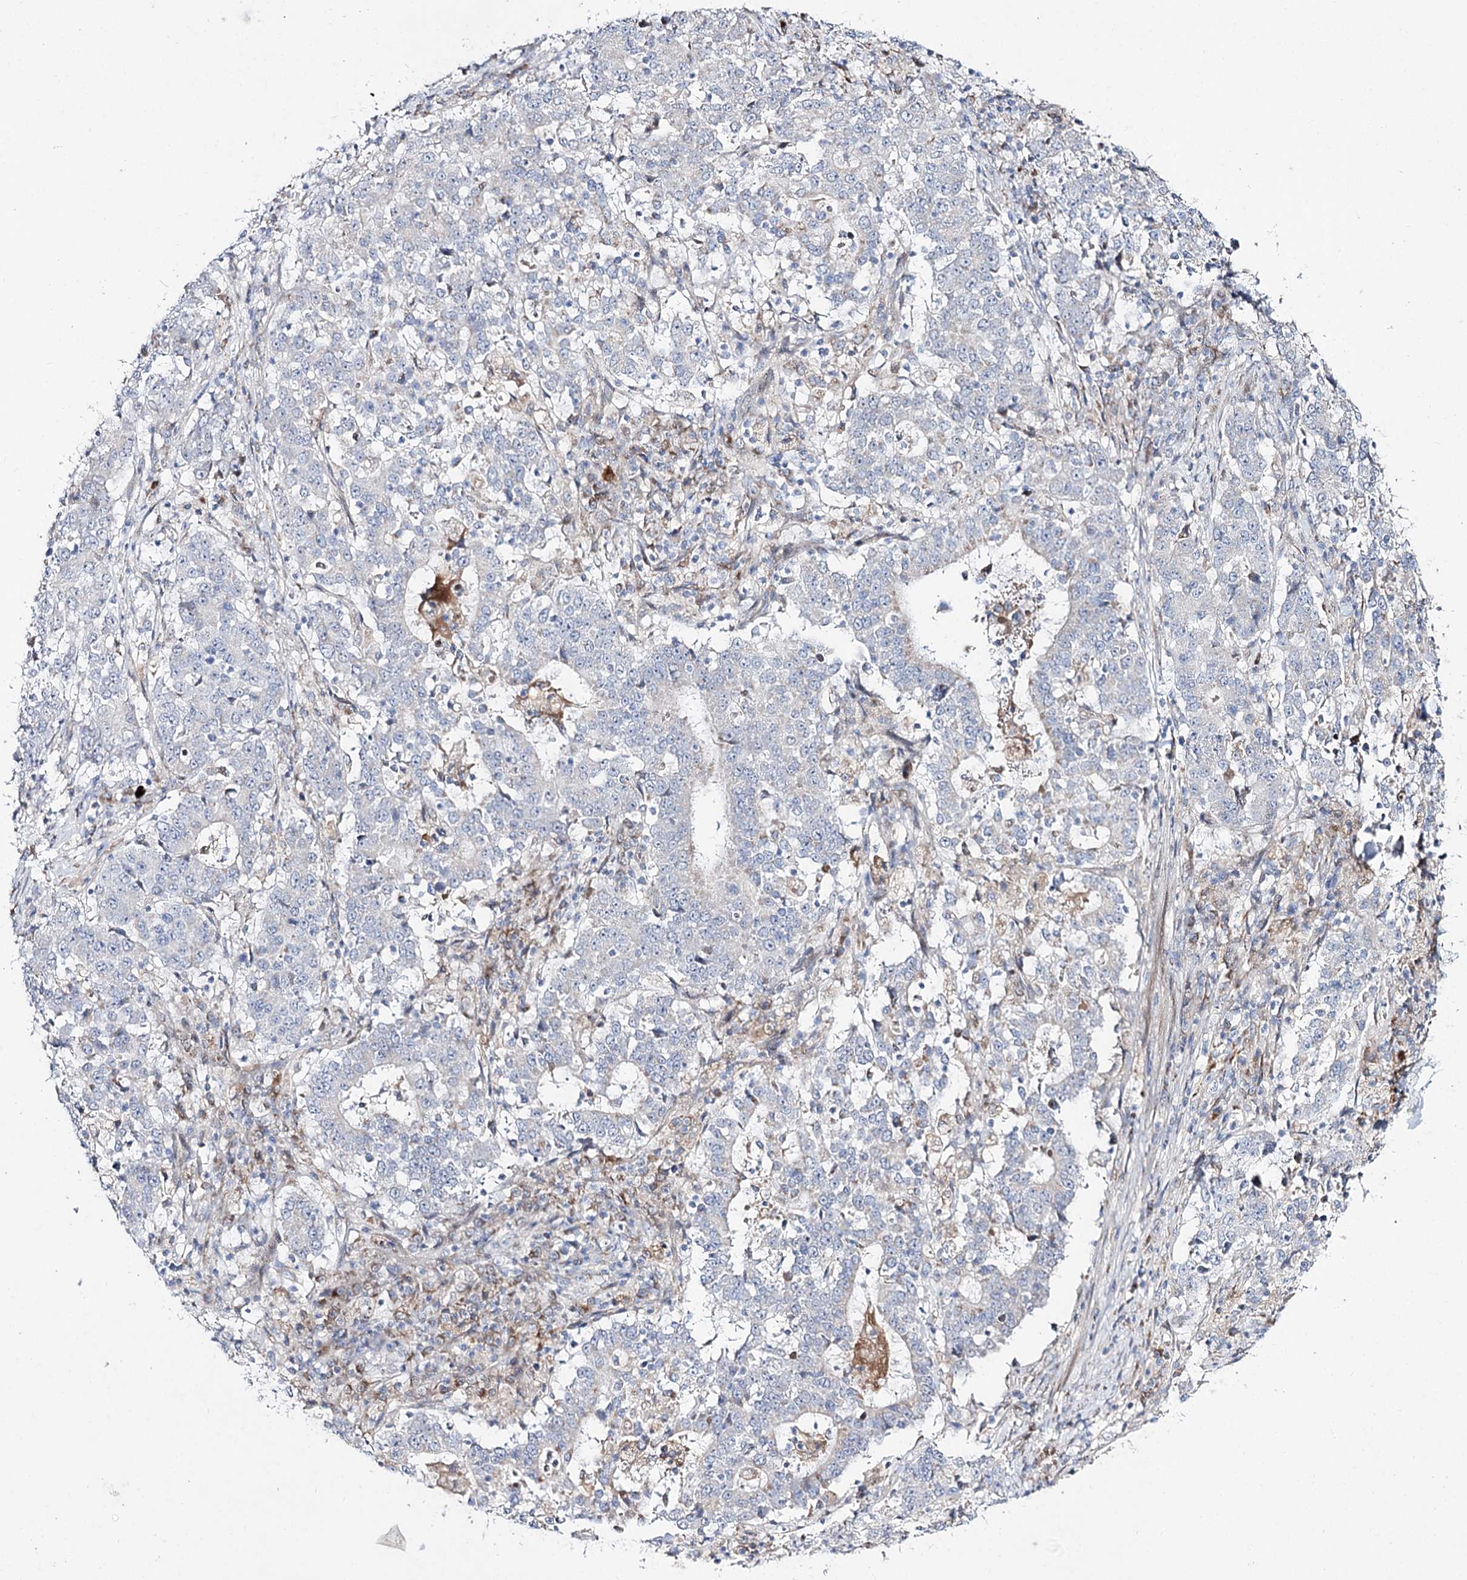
{"staining": {"intensity": "negative", "quantity": "none", "location": "none"}, "tissue": "stomach cancer", "cell_type": "Tumor cells", "image_type": "cancer", "snomed": [{"axis": "morphology", "description": "Adenocarcinoma, NOS"}, {"axis": "topography", "description": "Stomach"}], "caption": "DAB immunohistochemical staining of human stomach cancer demonstrates no significant positivity in tumor cells.", "gene": "C11orf80", "patient": {"sex": "male", "age": 59}}